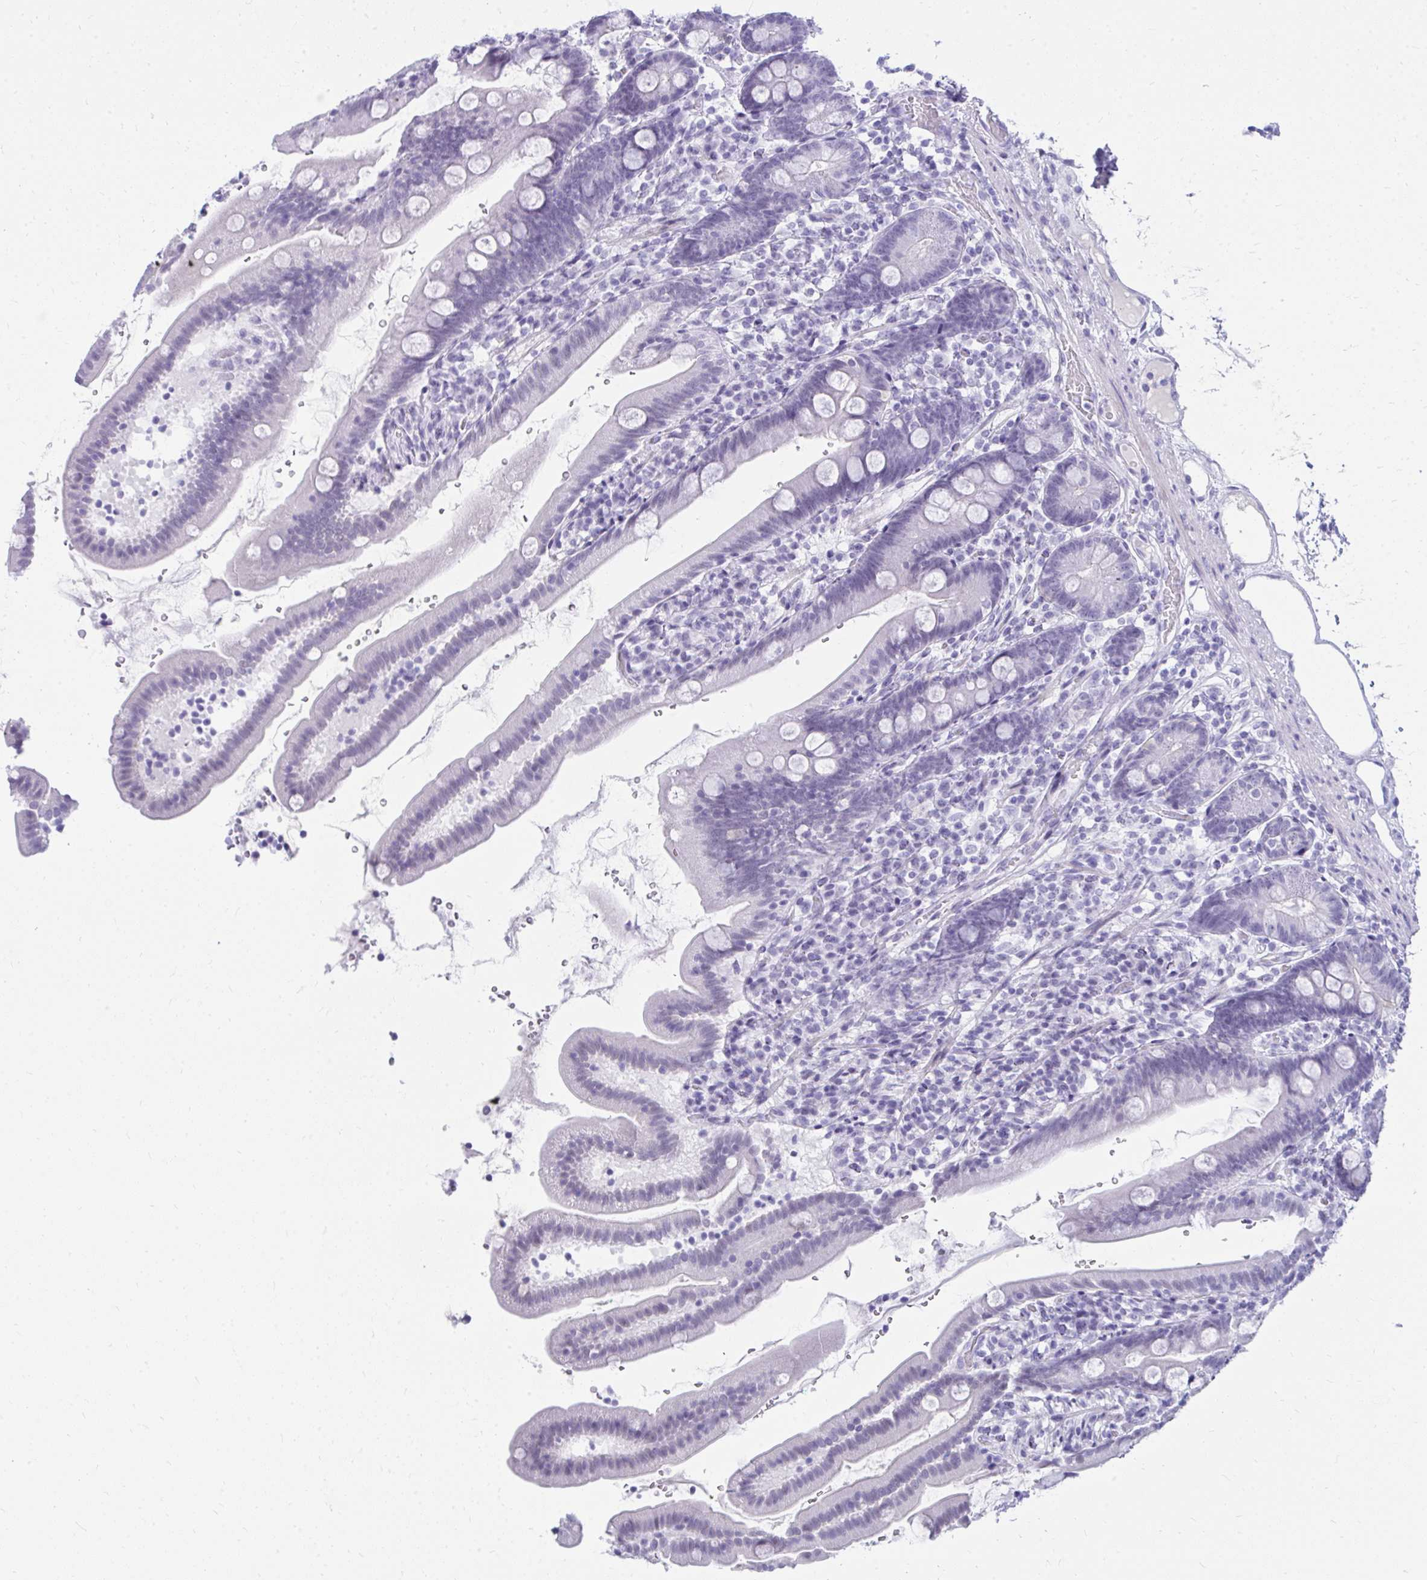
{"staining": {"intensity": "negative", "quantity": "none", "location": "none"}, "tissue": "duodenum", "cell_type": "Glandular cells", "image_type": "normal", "snomed": [{"axis": "morphology", "description": "Normal tissue, NOS"}, {"axis": "topography", "description": "Duodenum"}], "caption": "The image demonstrates no staining of glandular cells in normal duodenum.", "gene": "OR5F1", "patient": {"sex": "female", "age": 67}}